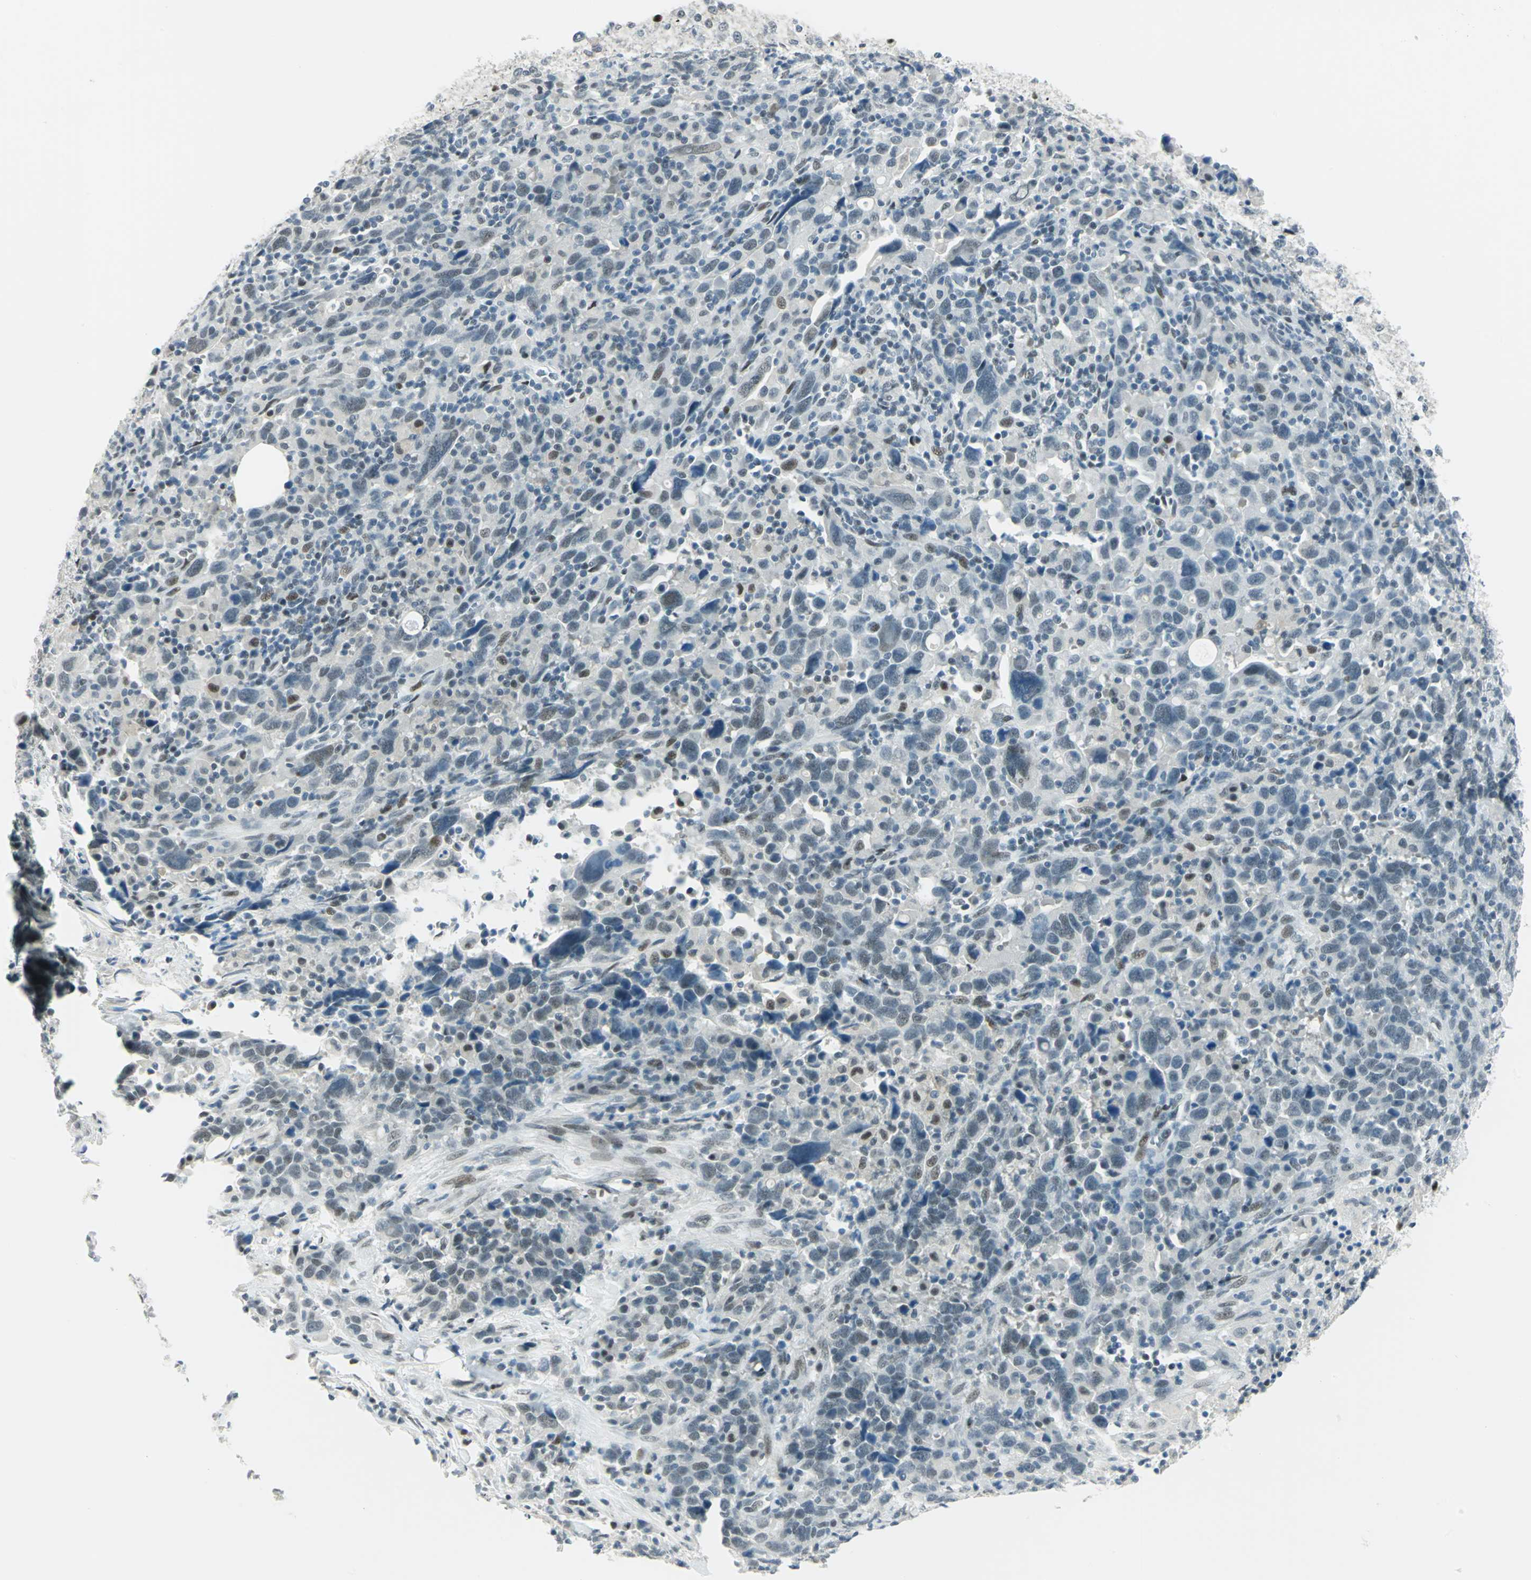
{"staining": {"intensity": "weak", "quantity": "<25%", "location": "nuclear"}, "tissue": "urothelial cancer", "cell_type": "Tumor cells", "image_type": "cancer", "snomed": [{"axis": "morphology", "description": "Urothelial carcinoma, High grade"}, {"axis": "topography", "description": "Urinary bladder"}], "caption": "IHC of urothelial cancer exhibits no staining in tumor cells. (DAB (3,3'-diaminobenzidine) immunohistochemistry (IHC), high magnification).", "gene": "MTMR10", "patient": {"sex": "male", "age": 61}}